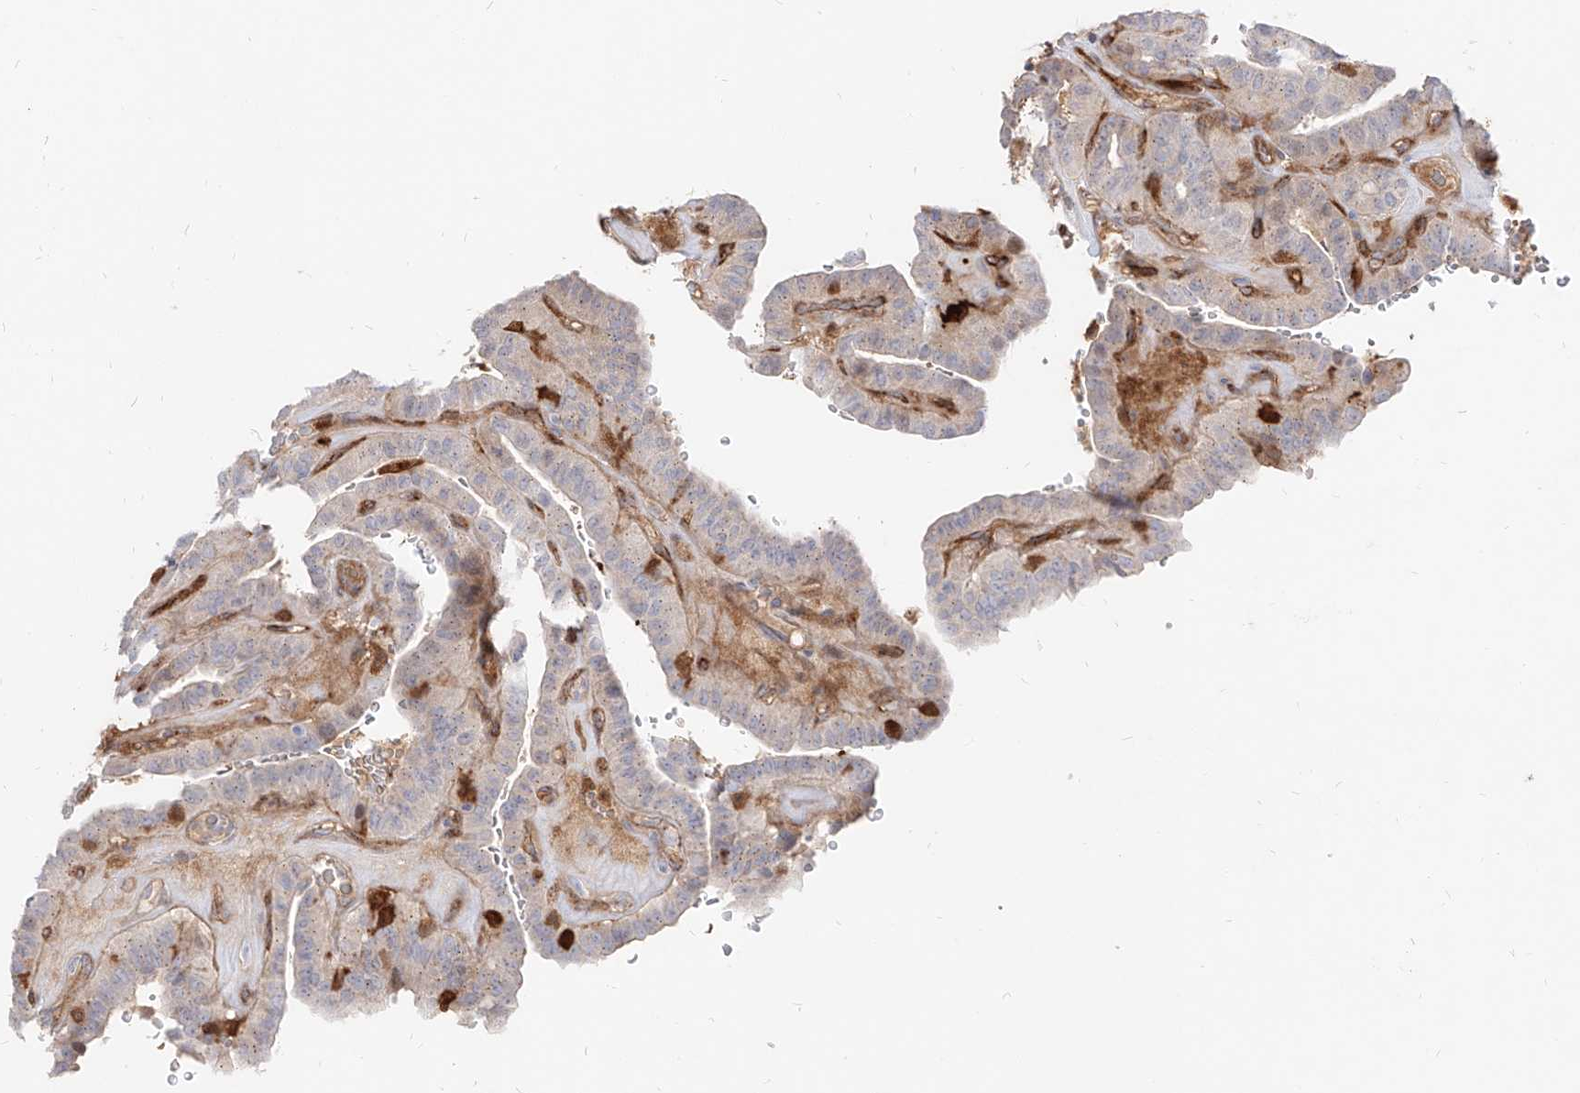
{"staining": {"intensity": "negative", "quantity": "none", "location": "none"}, "tissue": "thyroid cancer", "cell_type": "Tumor cells", "image_type": "cancer", "snomed": [{"axis": "morphology", "description": "Papillary adenocarcinoma, NOS"}, {"axis": "topography", "description": "Thyroid gland"}], "caption": "IHC histopathology image of thyroid cancer (papillary adenocarcinoma) stained for a protein (brown), which shows no positivity in tumor cells.", "gene": "KYNU", "patient": {"sex": "male", "age": 77}}